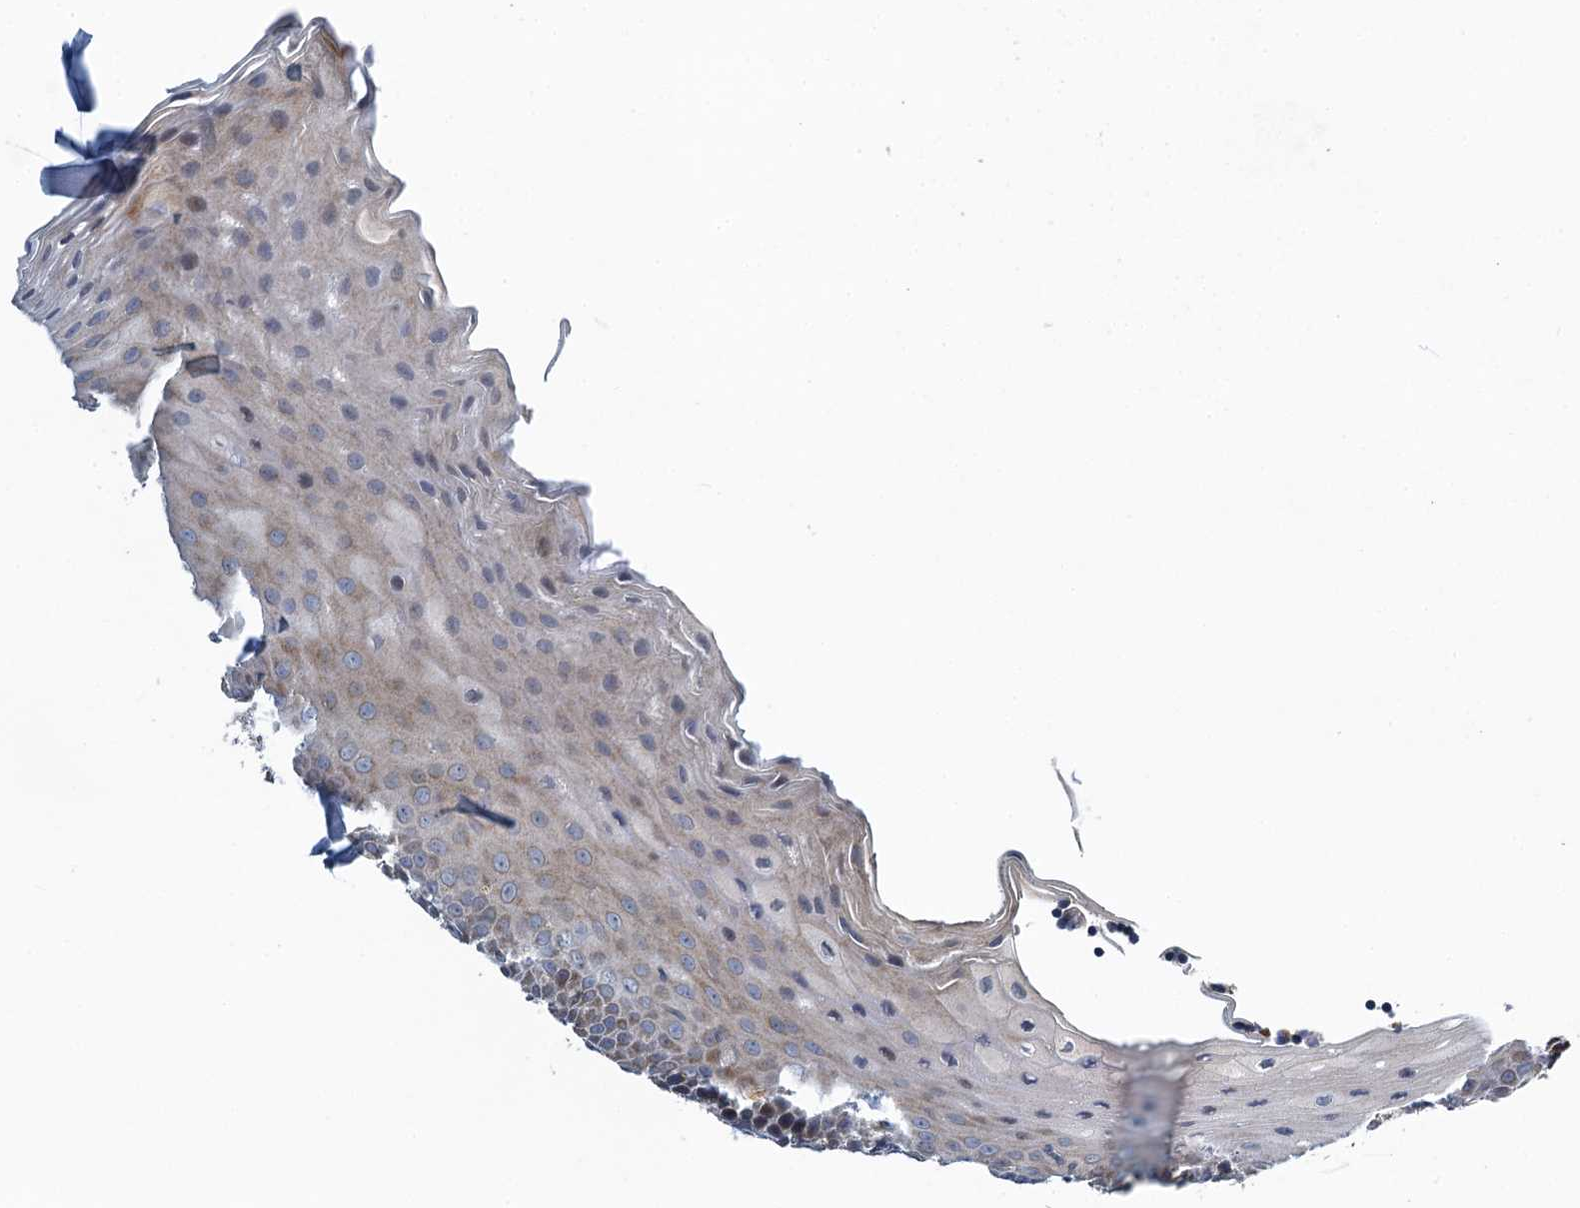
{"staining": {"intensity": "negative", "quantity": "none", "location": "none"}, "tissue": "tonsil", "cell_type": "Germinal center cells", "image_type": "normal", "snomed": [{"axis": "morphology", "description": "Normal tissue, NOS"}, {"axis": "topography", "description": "Tonsil"}], "caption": "Protein analysis of unremarkable tonsil displays no significant positivity in germinal center cells. (DAB immunohistochemistry with hematoxylin counter stain).", "gene": "ALG2", "patient": {"sex": "male", "age": 27}}